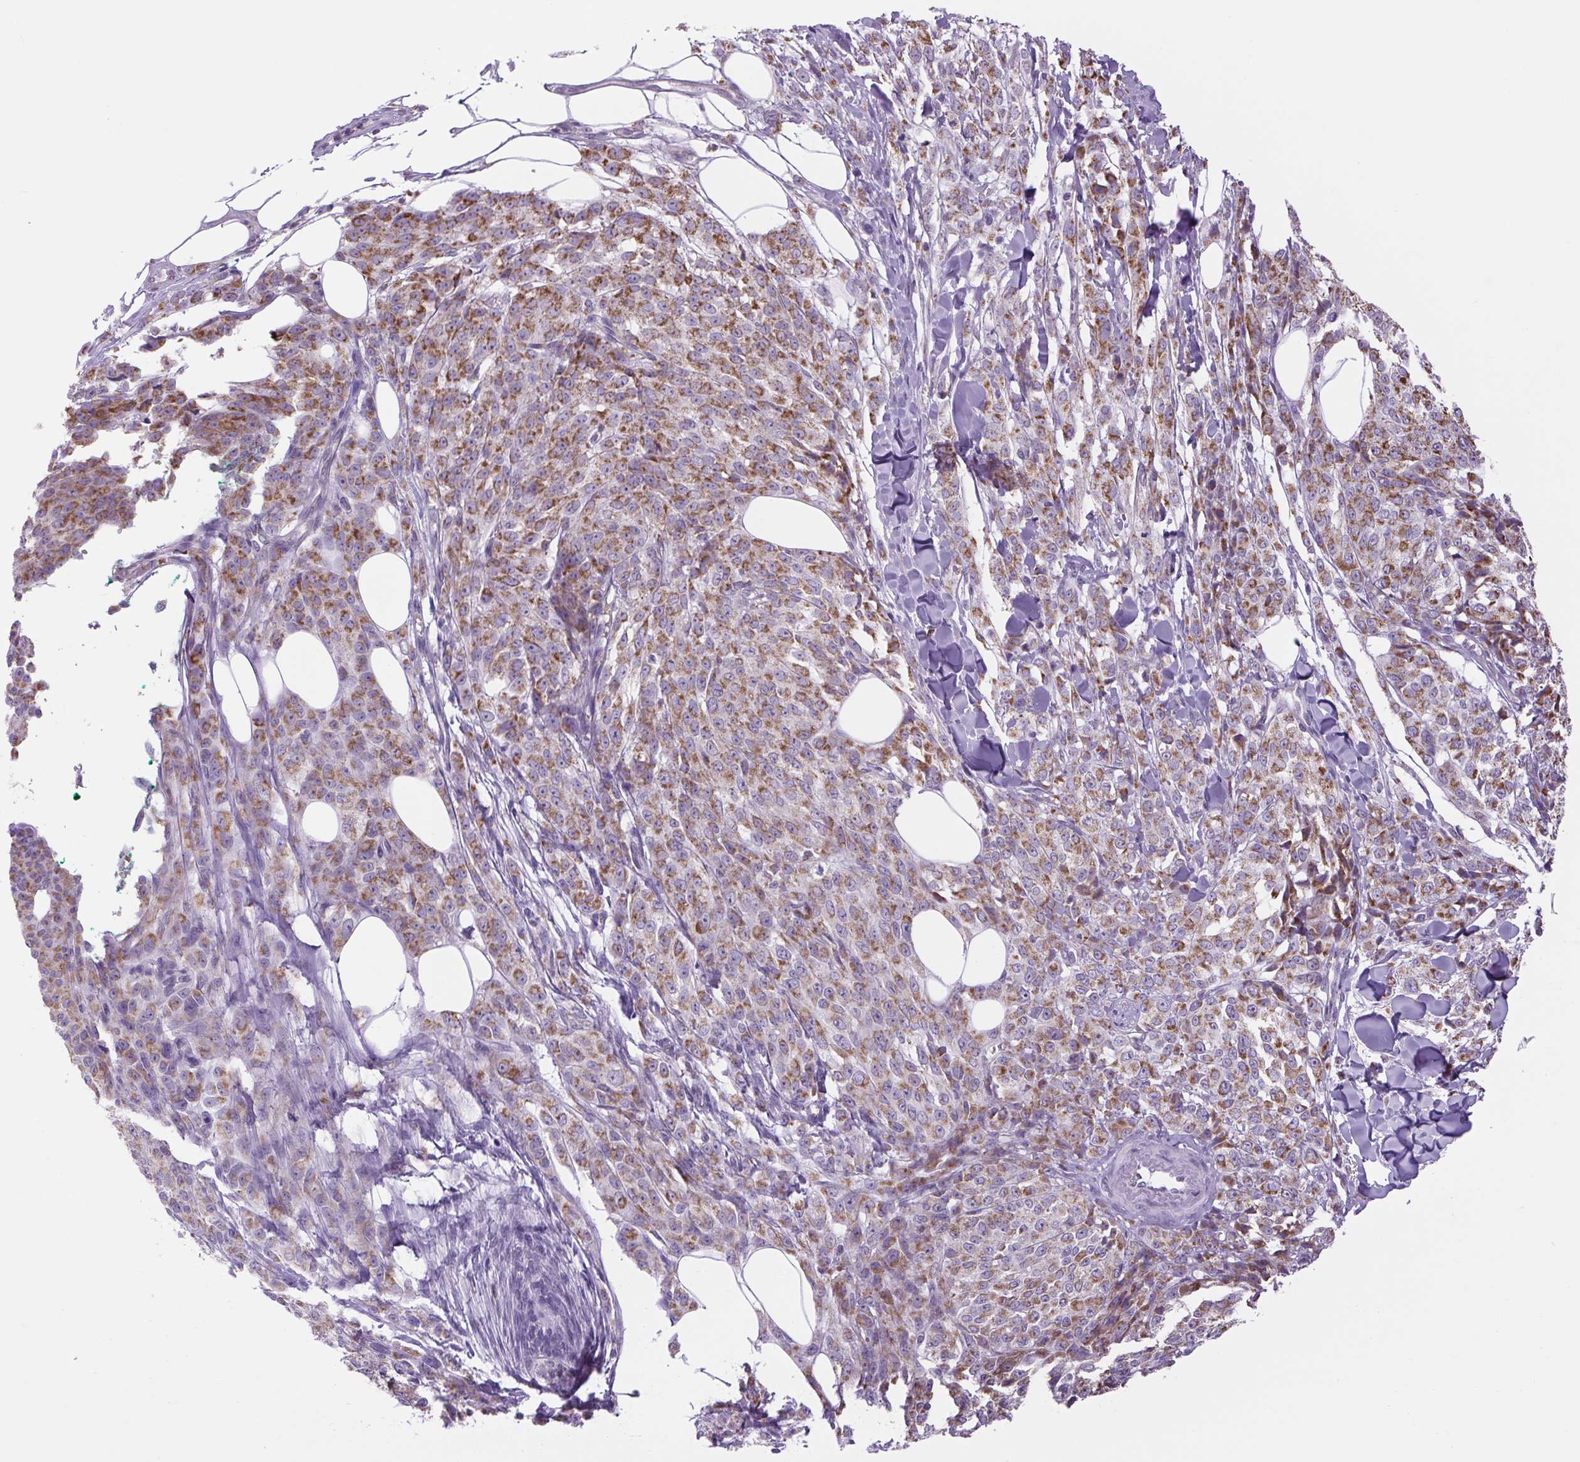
{"staining": {"intensity": "moderate", "quantity": ">75%", "location": "cytoplasmic/membranous"}, "tissue": "melanoma", "cell_type": "Tumor cells", "image_type": "cancer", "snomed": [{"axis": "morphology", "description": "Malignant melanoma, NOS"}, {"axis": "topography", "description": "Skin"}], "caption": "This histopathology image reveals malignant melanoma stained with IHC to label a protein in brown. The cytoplasmic/membranous of tumor cells show moderate positivity for the protein. Nuclei are counter-stained blue.", "gene": "SCO2", "patient": {"sex": "female", "age": 52}}